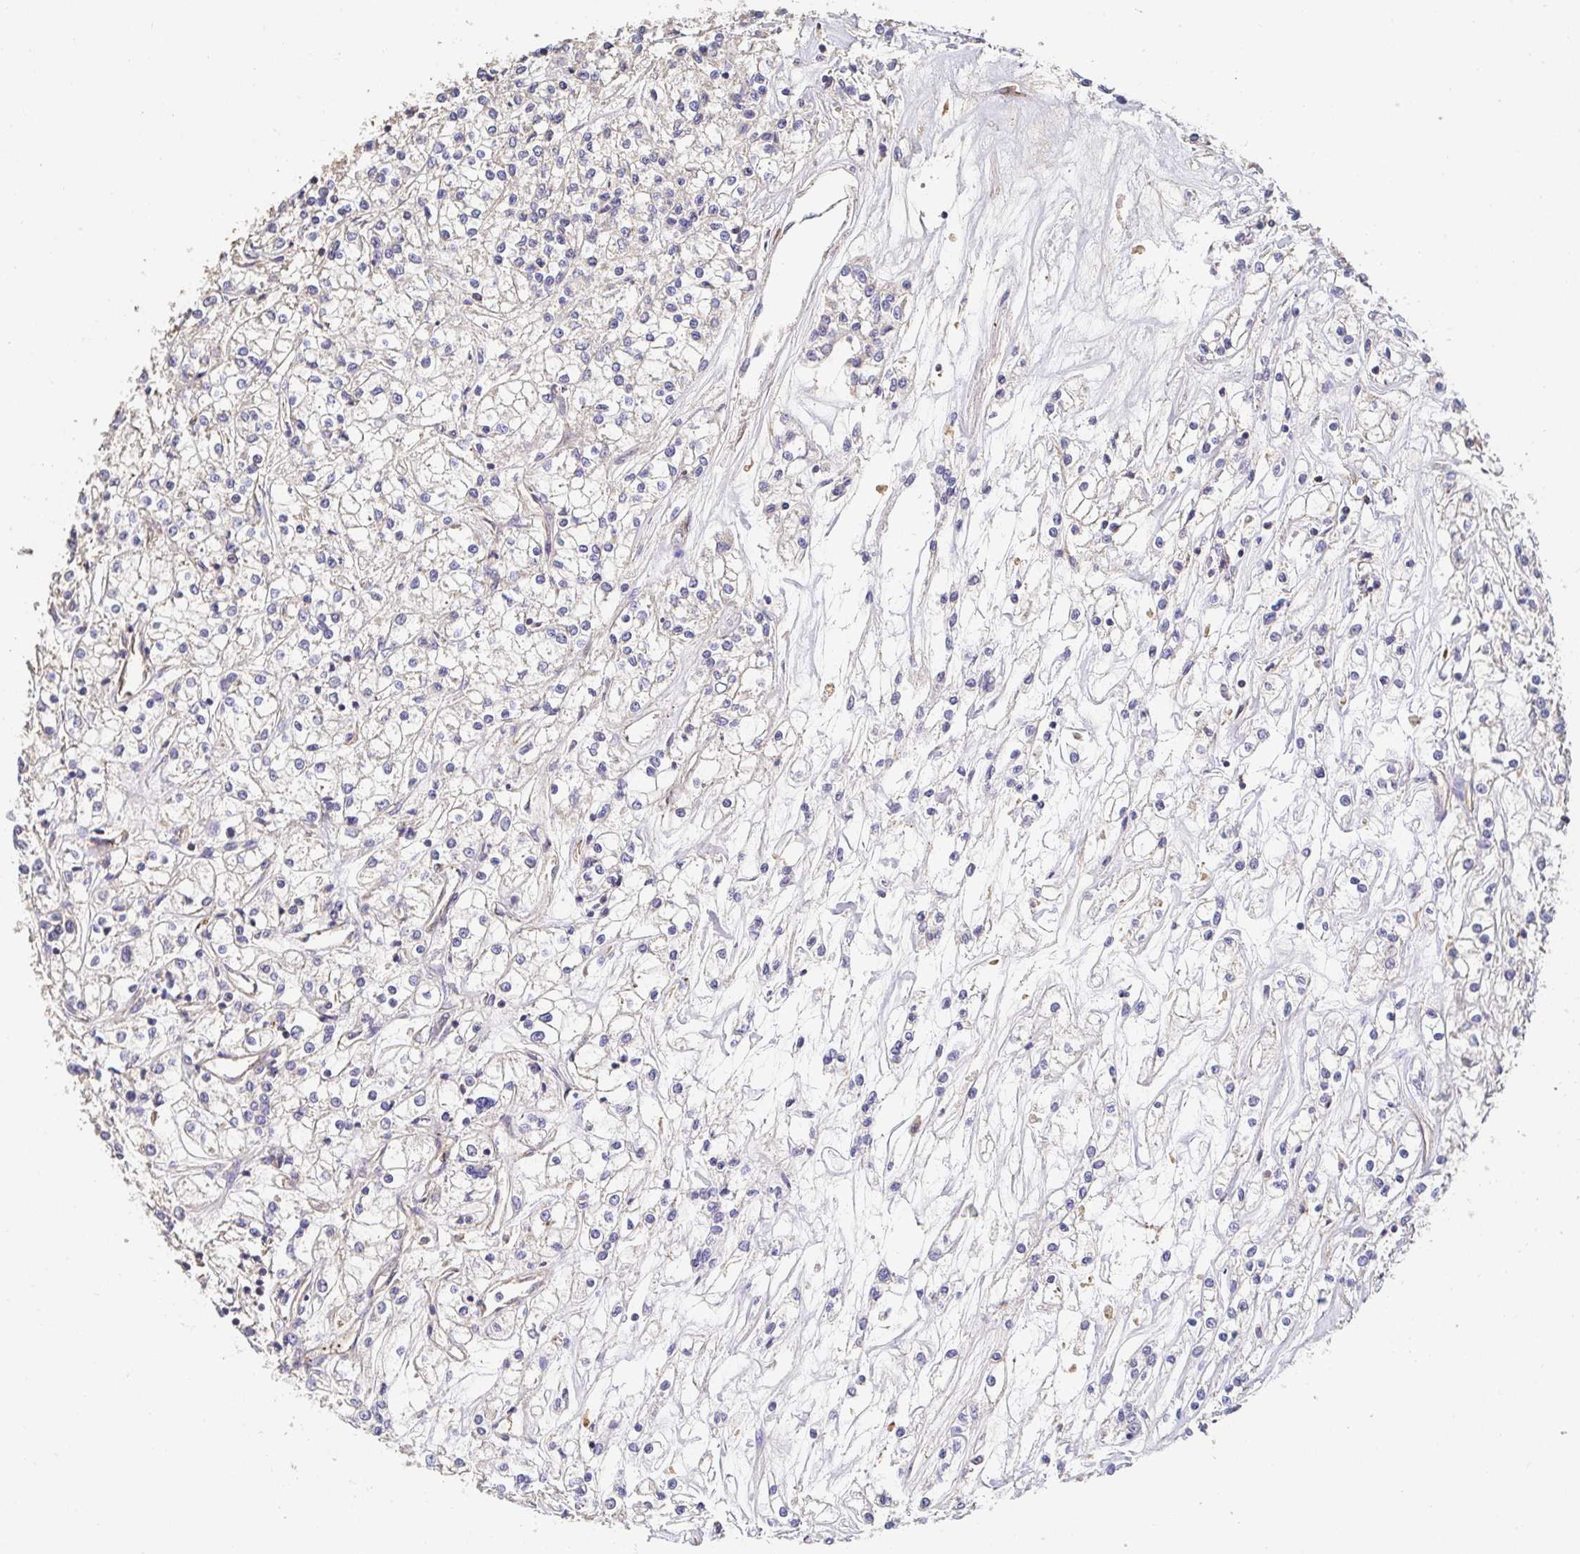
{"staining": {"intensity": "negative", "quantity": "none", "location": "none"}, "tissue": "renal cancer", "cell_type": "Tumor cells", "image_type": "cancer", "snomed": [{"axis": "morphology", "description": "Adenocarcinoma, NOS"}, {"axis": "topography", "description": "Kidney"}], "caption": "DAB (3,3'-diaminobenzidine) immunohistochemical staining of renal cancer (adenocarcinoma) shows no significant staining in tumor cells.", "gene": "APBB1", "patient": {"sex": "female", "age": 59}}